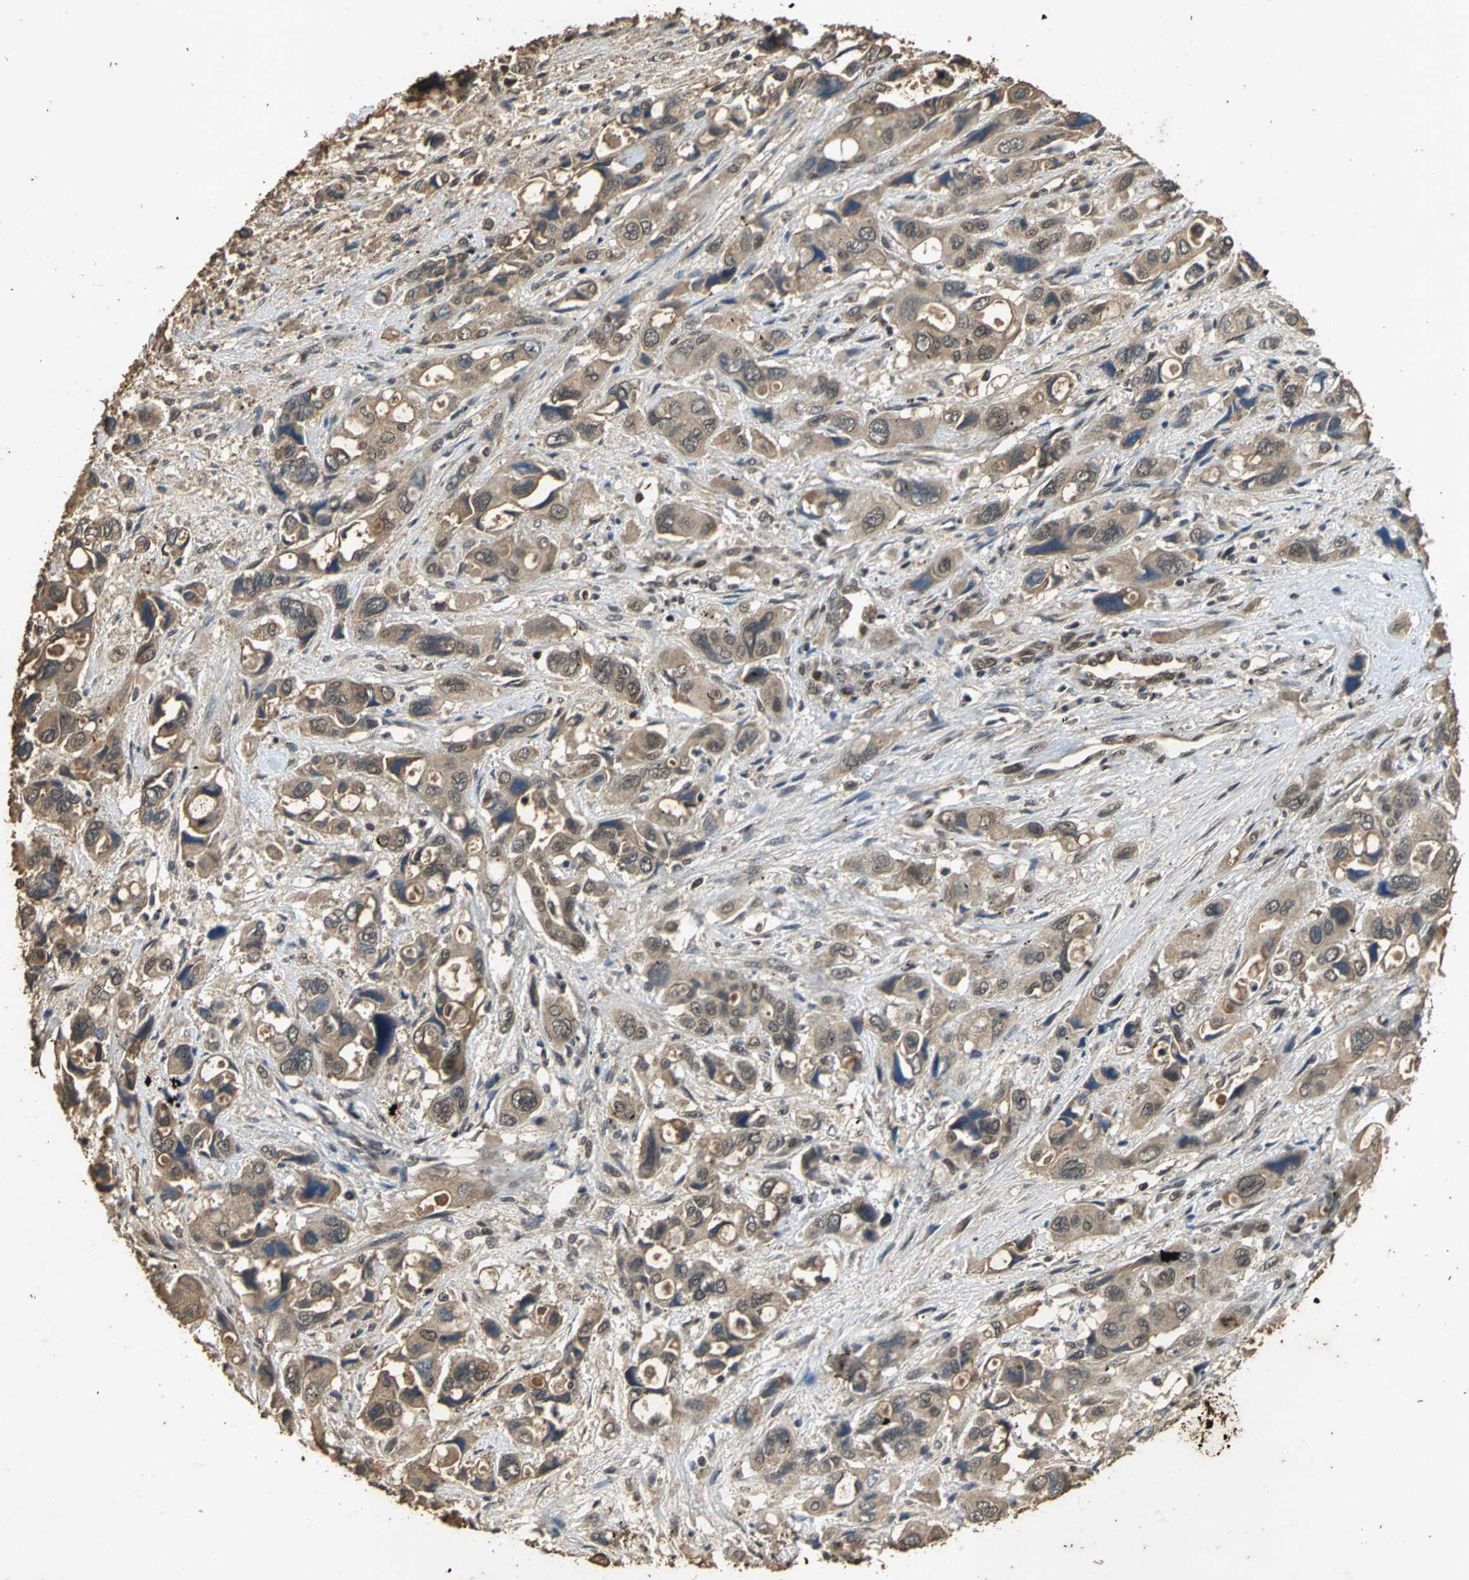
{"staining": {"intensity": "weak", "quantity": ">75%", "location": "cytoplasmic/membranous"}, "tissue": "pancreatic cancer", "cell_type": "Tumor cells", "image_type": "cancer", "snomed": [{"axis": "morphology", "description": "Adenocarcinoma, NOS"}, {"axis": "topography", "description": "Pancreas"}], "caption": "Immunohistochemical staining of pancreatic cancer displays low levels of weak cytoplasmic/membranous positivity in about >75% of tumor cells.", "gene": "NOTCH3", "patient": {"sex": "male", "age": 46}}